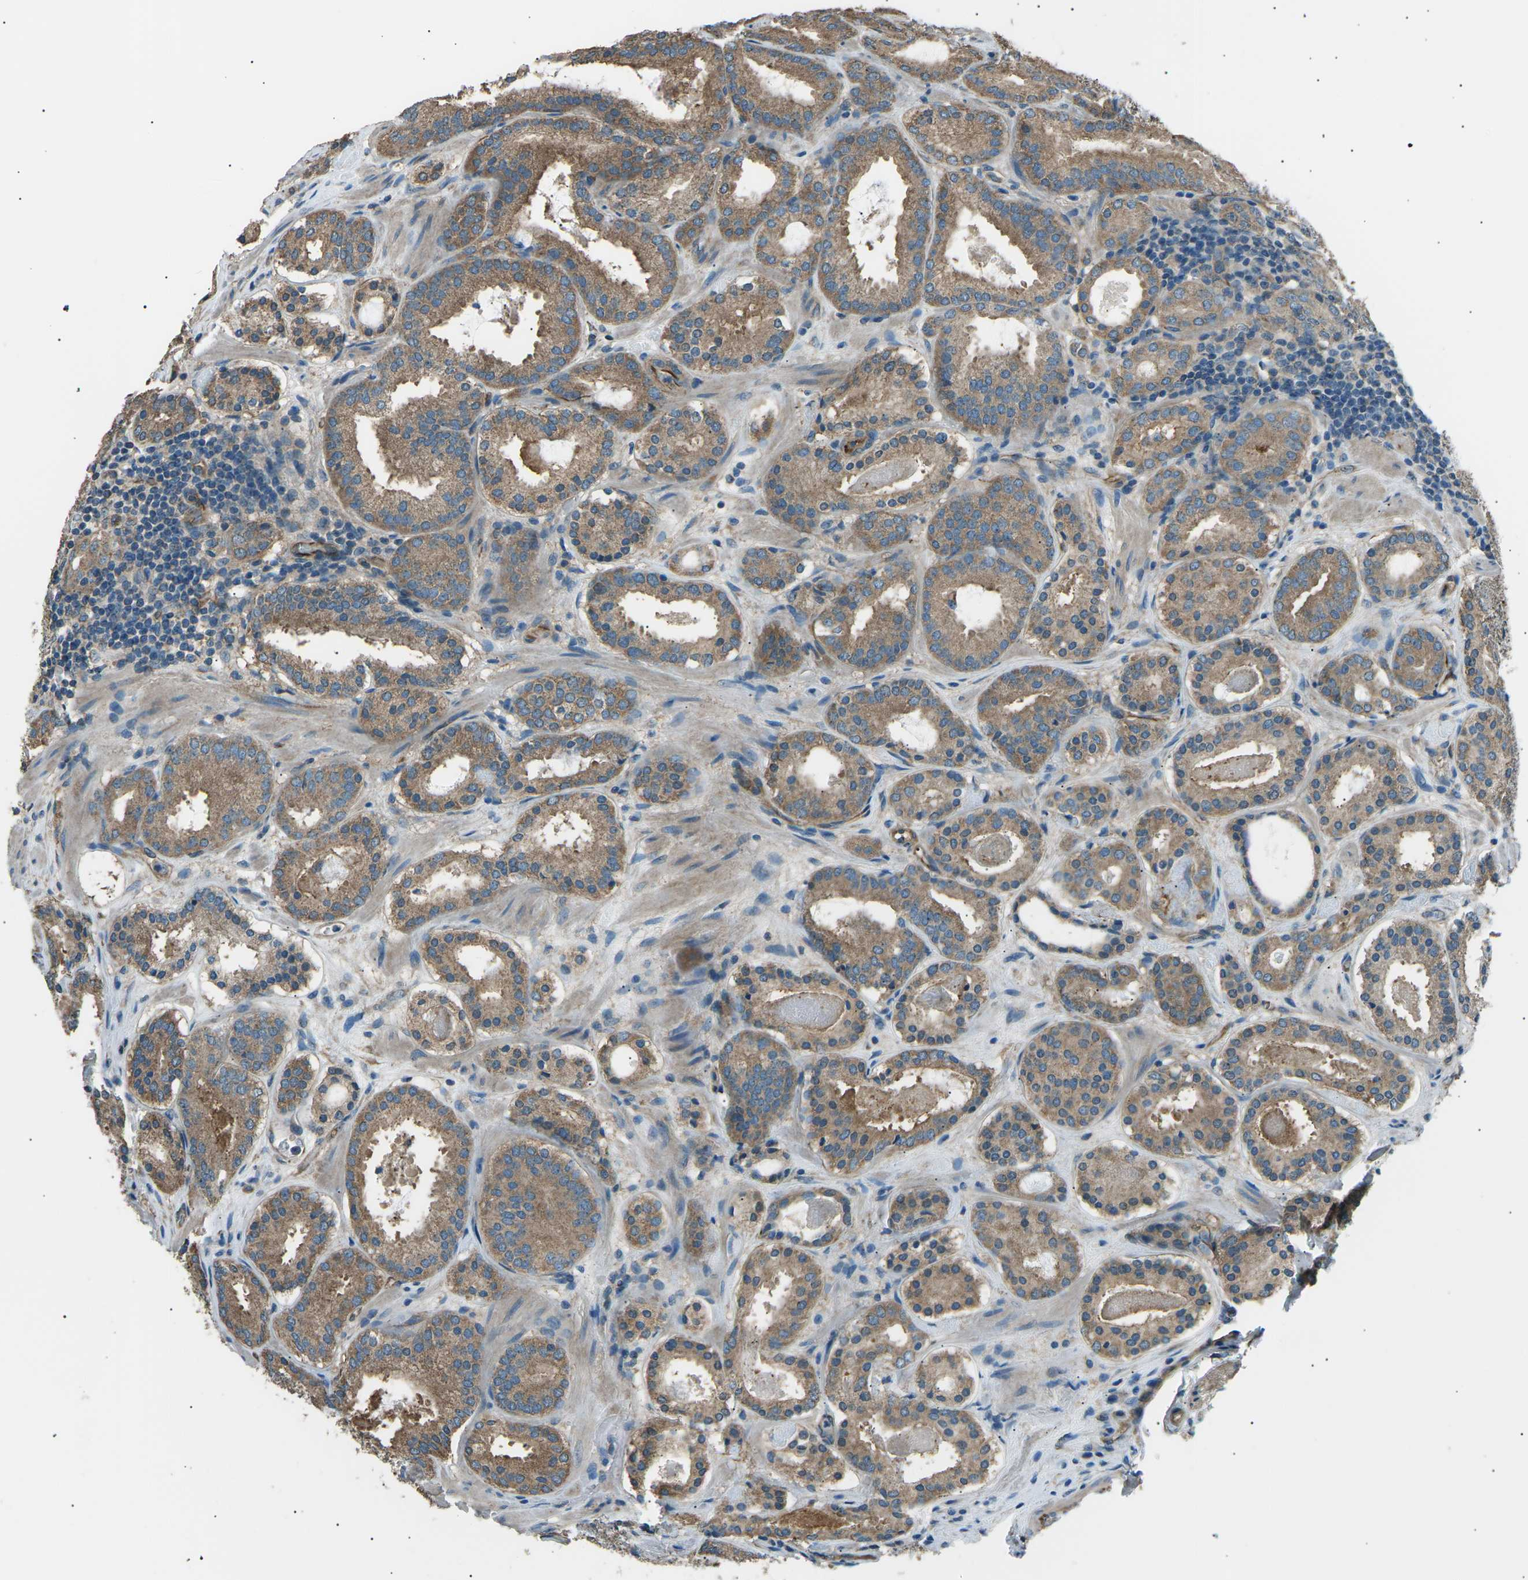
{"staining": {"intensity": "moderate", "quantity": ">75%", "location": "cytoplasmic/membranous"}, "tissue": "prostate cancer", "cell_type": "Tumor cells", "image_type": "cancer", "snomed": [{"axis": "morphology", "description": "Adenocarcinoma, Low grade"}, {"axis": "topography", "description": "Prostate"}], "caption": "Protein expression analysis of human prostate cancer (low-grade adenocarcinoma) reveals moderate cytoplasmic/membranous positivity in about >75% of tumor cells. (DAB IHC with brightfield microscopy, high magnification).", "gene": "SLK", "patient": {"sex": "male", "age": 69}}